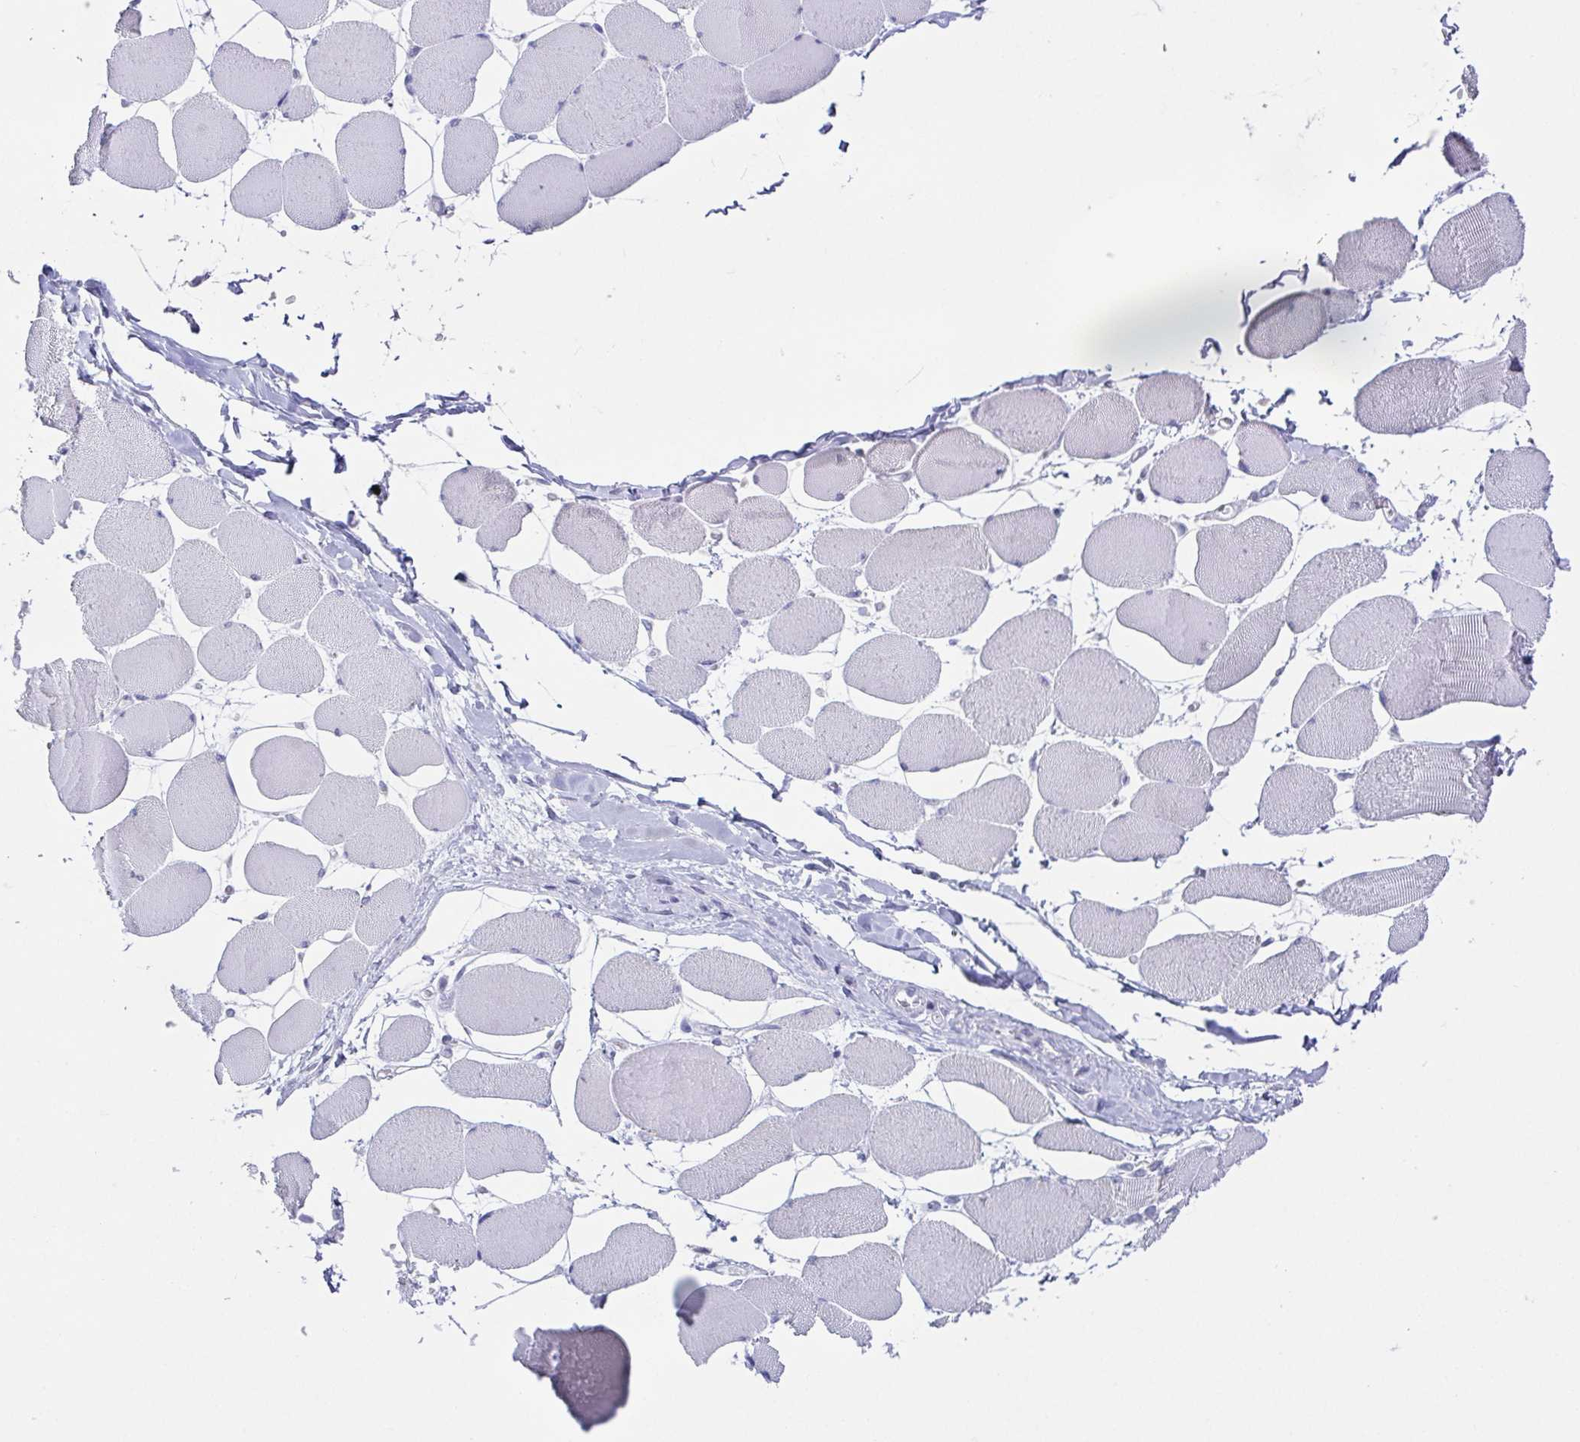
{"staining": {"intensity": "negative", "quantity": "none", "location": "none"}, "tissue": "skeletal muscle", "cell_type": "Myocytes", "image_type": "normal", "snomed": [{"axis": "morphology", "description": "Normal tissue, NOS"}, {"axis": "topography", "description": "Skeletal muscle"}], "caption": "Immunohistochemical staining of normal skeletal muscle displays no significant staining in myocytes.", "gene": "RDH11", "patient": {"sex": "female", "age": 75}}